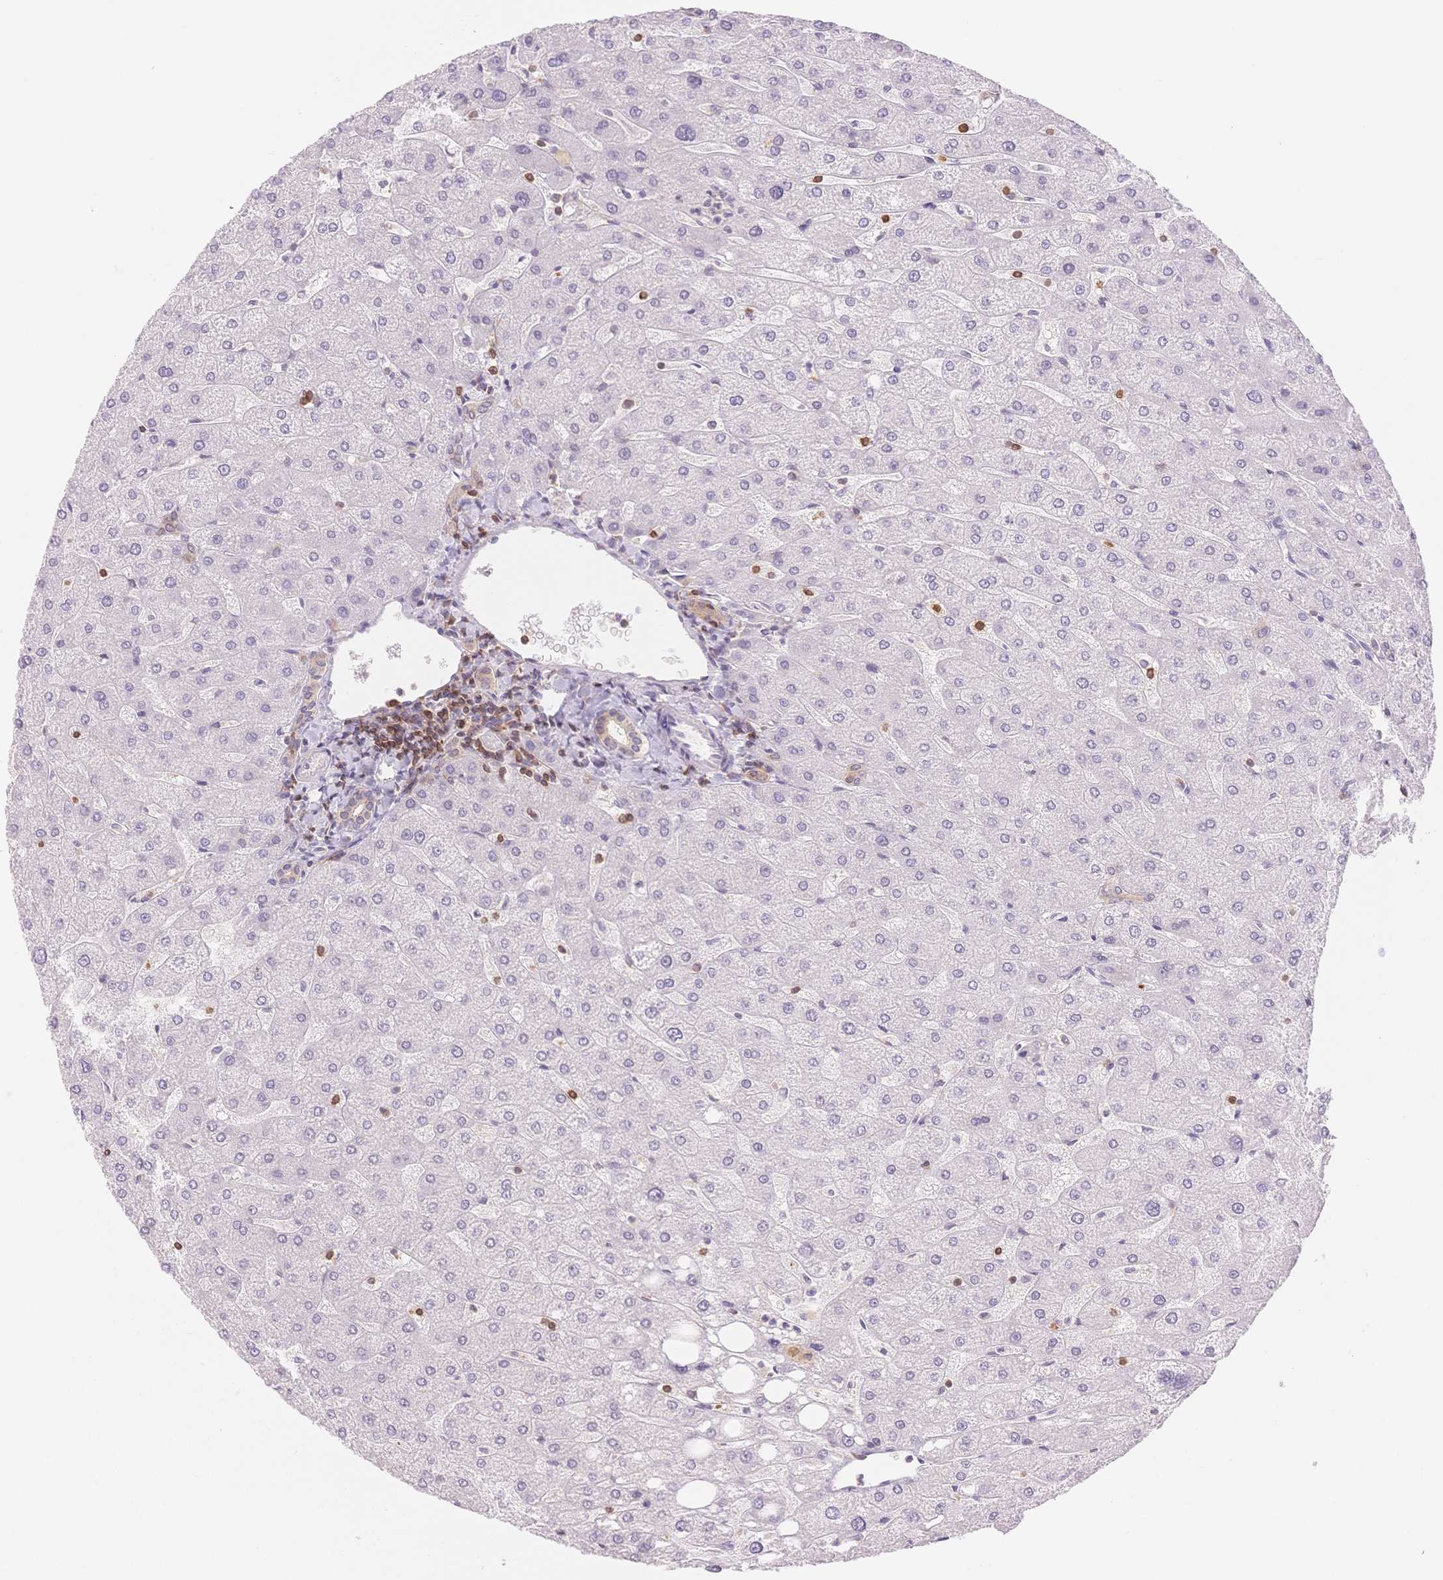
{"staining": {"intensity": "weak", "quantity": "25%-75%", "location": "cytoplasmic/membranous"}, "tissue": "liver", "cell_type": "Cholangiocytes", "image_type": "normal", "snomed": [{"axis": "morphology", "description": "Normal tissue, NOS"}, {"axis": "topography", "description": "Liver"}], "caption": "Immunohistochemistry (IHC) (DAB) staining of normal liver demonstrates weak cytoplasmic/membranous protein positivity in about 25%-75% of cholangiocytes.", "gene": "STK39", "patient": {"sex": "male", "age": 67}}